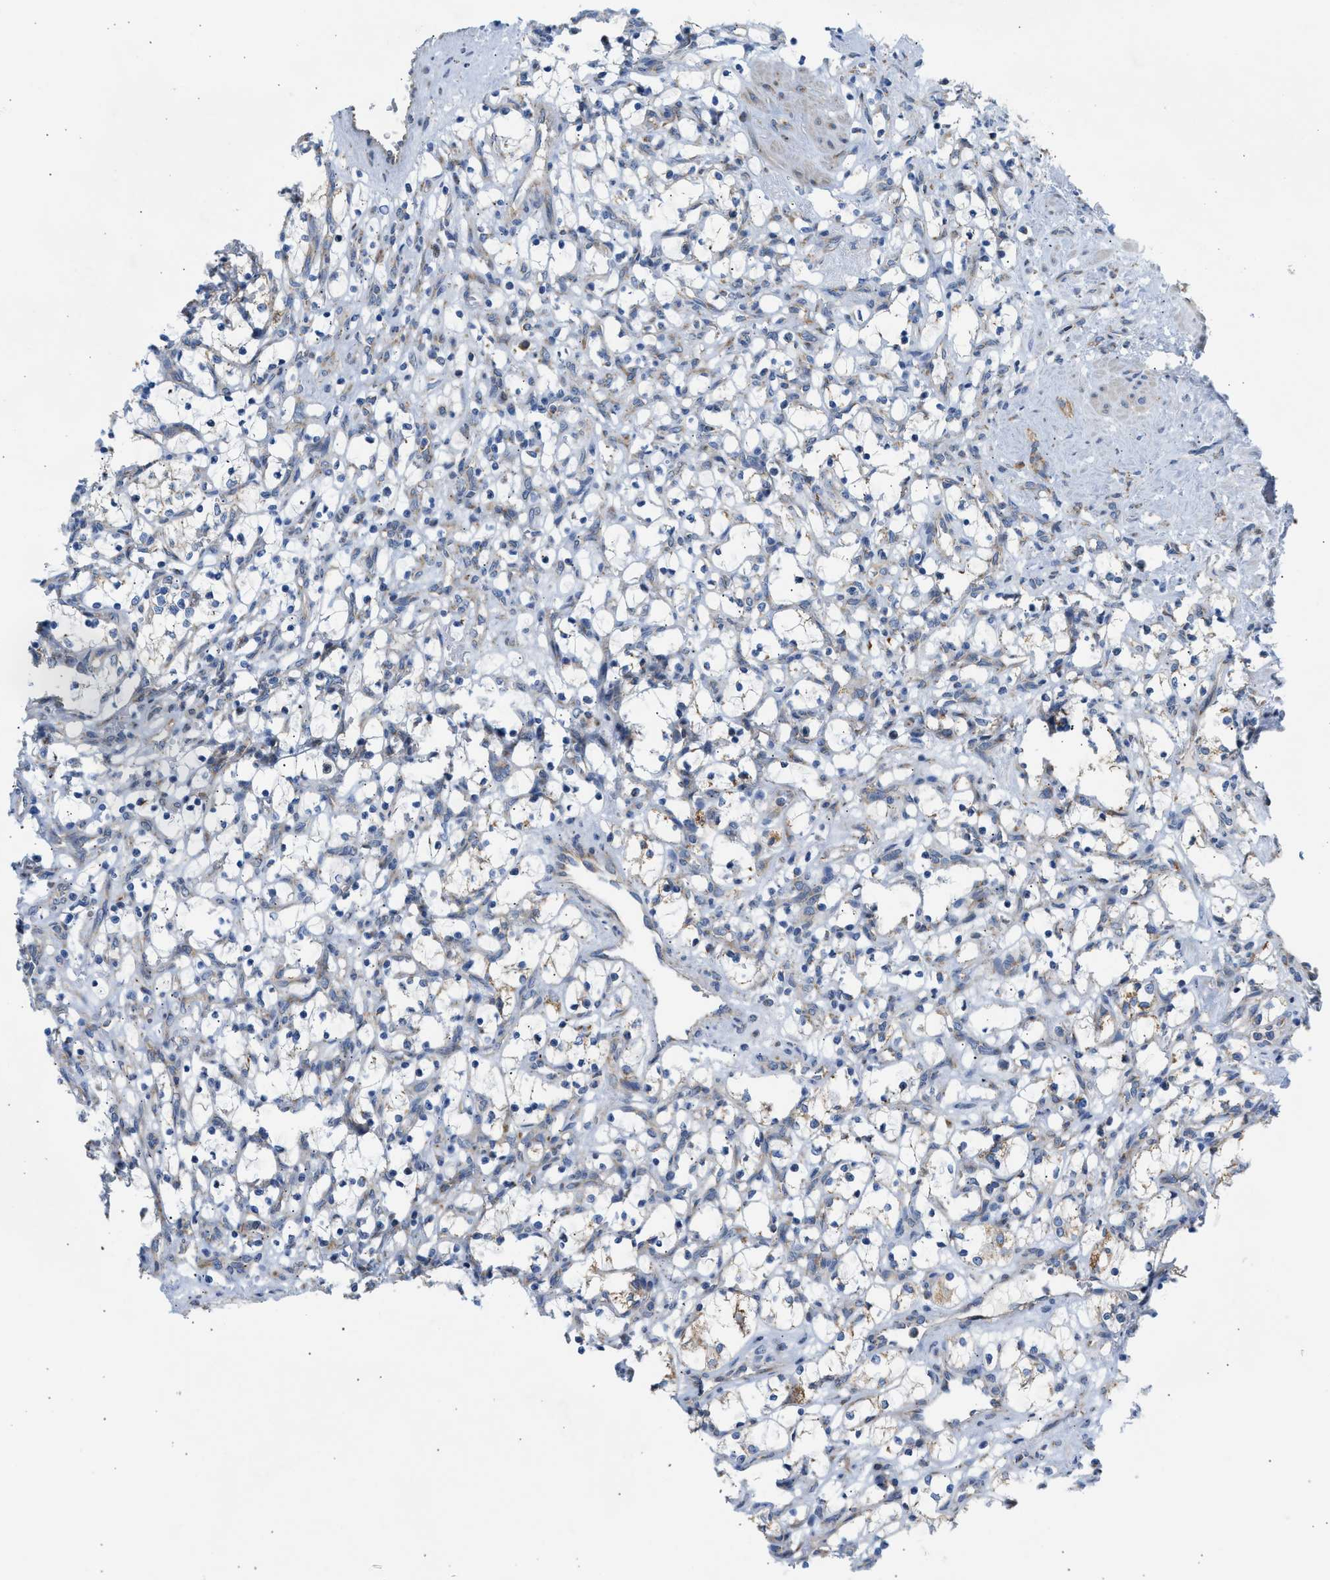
{"staining": {"intensity": "weak", "quantity": "<25%", "location": "cytoplasmic/membranous"}, "tissue": "renal cancer", "cell_type": "Tumor cells", "image_type": "cancer", "snomed": [{"axis": "morphology", "description": "Adenocarcinoma, NOS"}, {"axis": "topography", "description": "Kidney"}], "caption": "IHC photomicrograph of neoplastic tissue: renal cancer stained with DAB shows no significant protein staining in tumor cells.", "gene": "CAMKK2", "patient": {"sex": "female", "age": 69}}